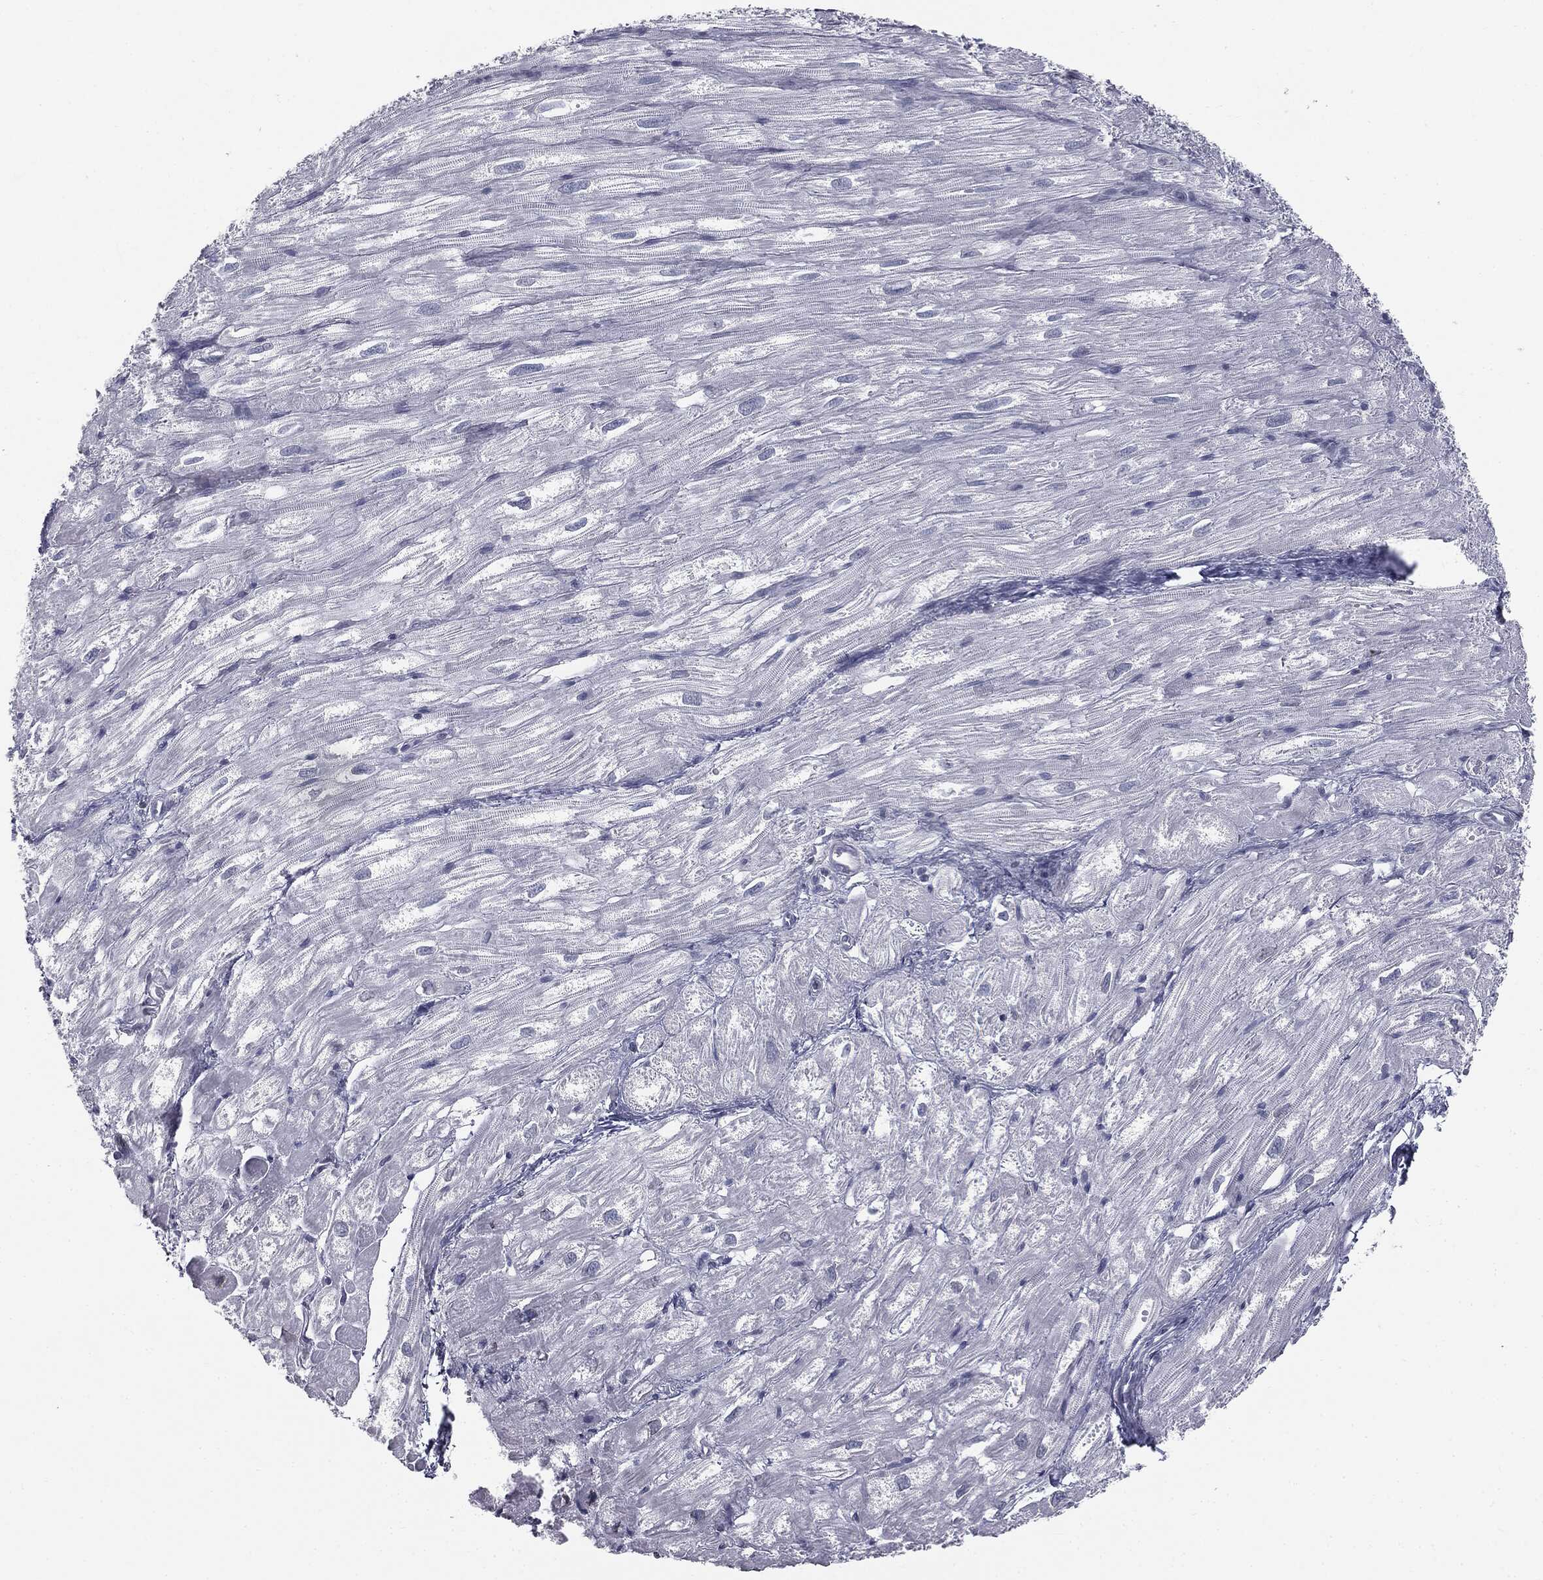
{"staining": {"intensity": "negative", "quantity": "none", "location": "none"}, "tissue": "heart muscle", "cell_type": "Cardiomyocytes", "image_type": "normal", "snomed": [{"axis": "morphology", "description": "Normal tissue, NOS"}, {"axis": "topography", "description": "Heart"}], "caption": "The image exhibits no staining of cardiomyocytes in normal heart muscle.", "gene": "ALDOB", "patient": {"sex": "male", "age": 62}}